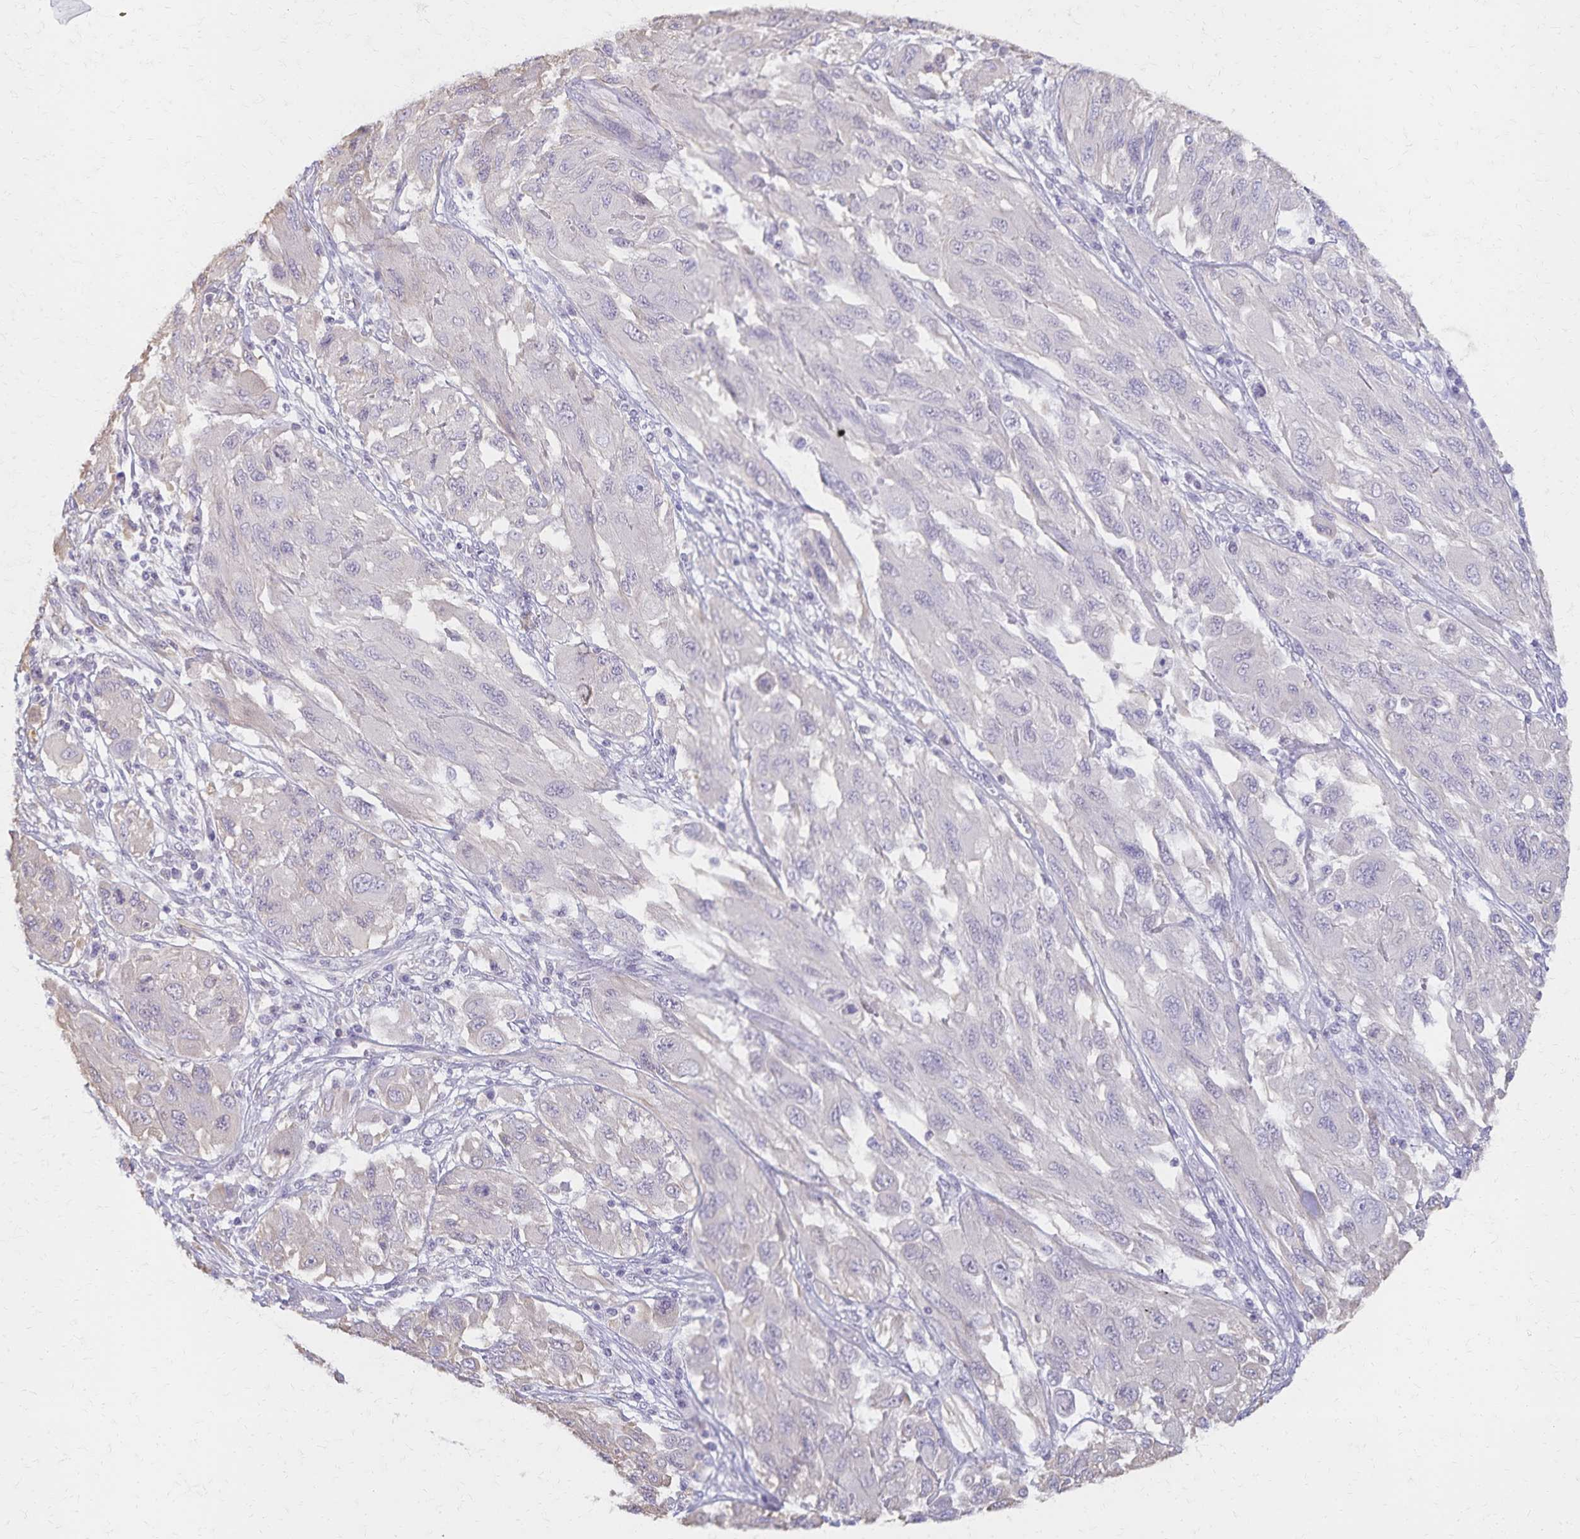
{"staining": {"intensity": "negative", "quantity": "none", "location": "none"}, "tissue": "melanoma", "cell_type": "Tumor cells", "image_type": "cancer", "snomed": [{"axis": "morphology", "description": "Malignant melanoma, NOS"}, {"axis": "topography", "description": "Skin"}], "caption": "Tumor cells show no significant protein expression in melanoma. (DAB IHC with hematoxylin counter stain).", "gene": "KISS1", "patient": {"sex": "female", "age": 91}}